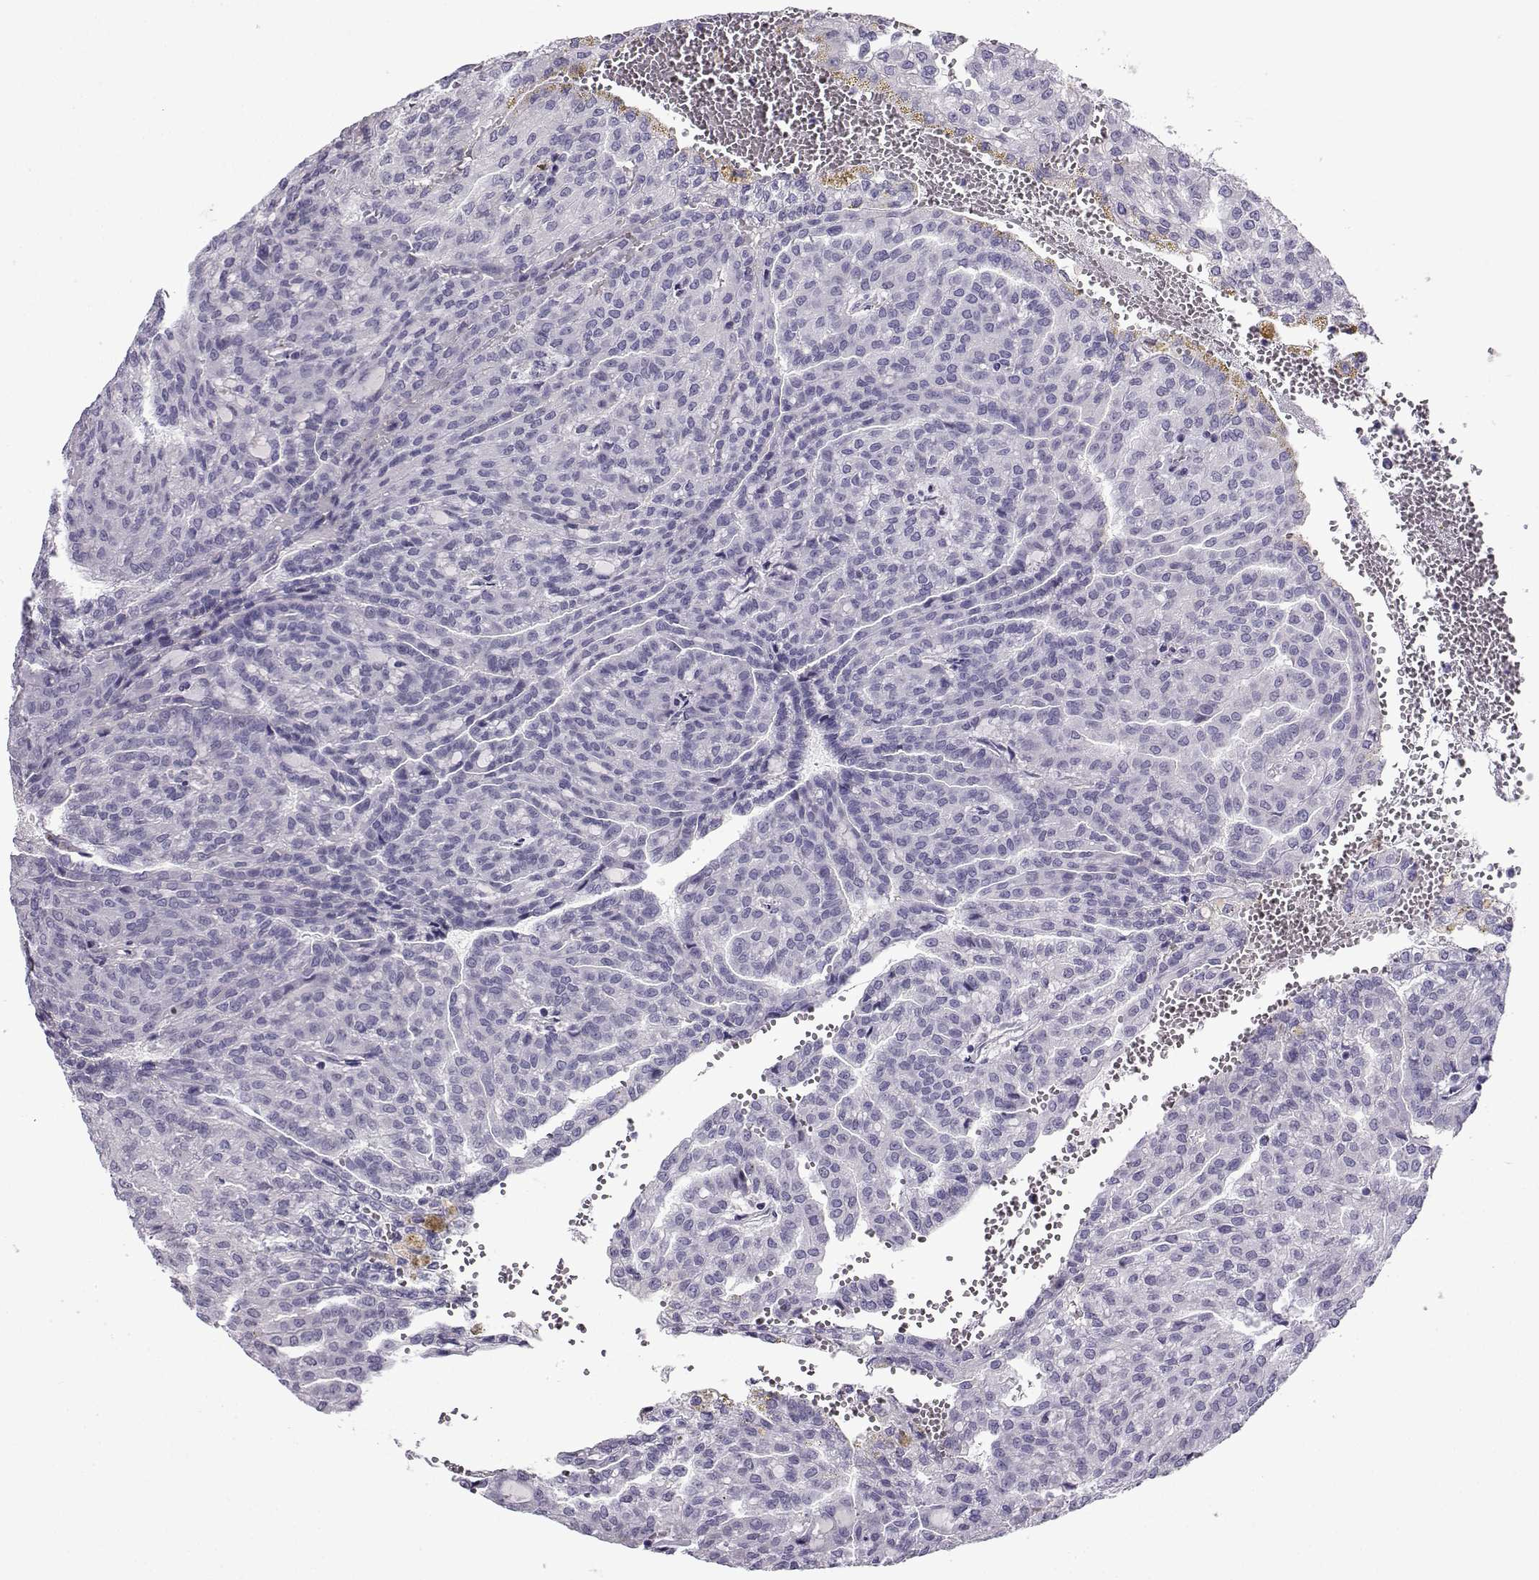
{"staining": {"intensity": "negative", "quantity": "none", "location": "none"}, "tissue": "renal cancer", "cell_type": "Tumor cells", "image_type": "cancer", "snomed": [{"axis": "morphology", "description": "Adenocarcinoma, NOS"}, {"axis": "topography", "description": "Kidney"}], "caption": "Tumor cells are negative for protein expression in human renal adenocarcinoma.", "gene": "ARMC2", "patient": {"sex": "male", "age": 63}}